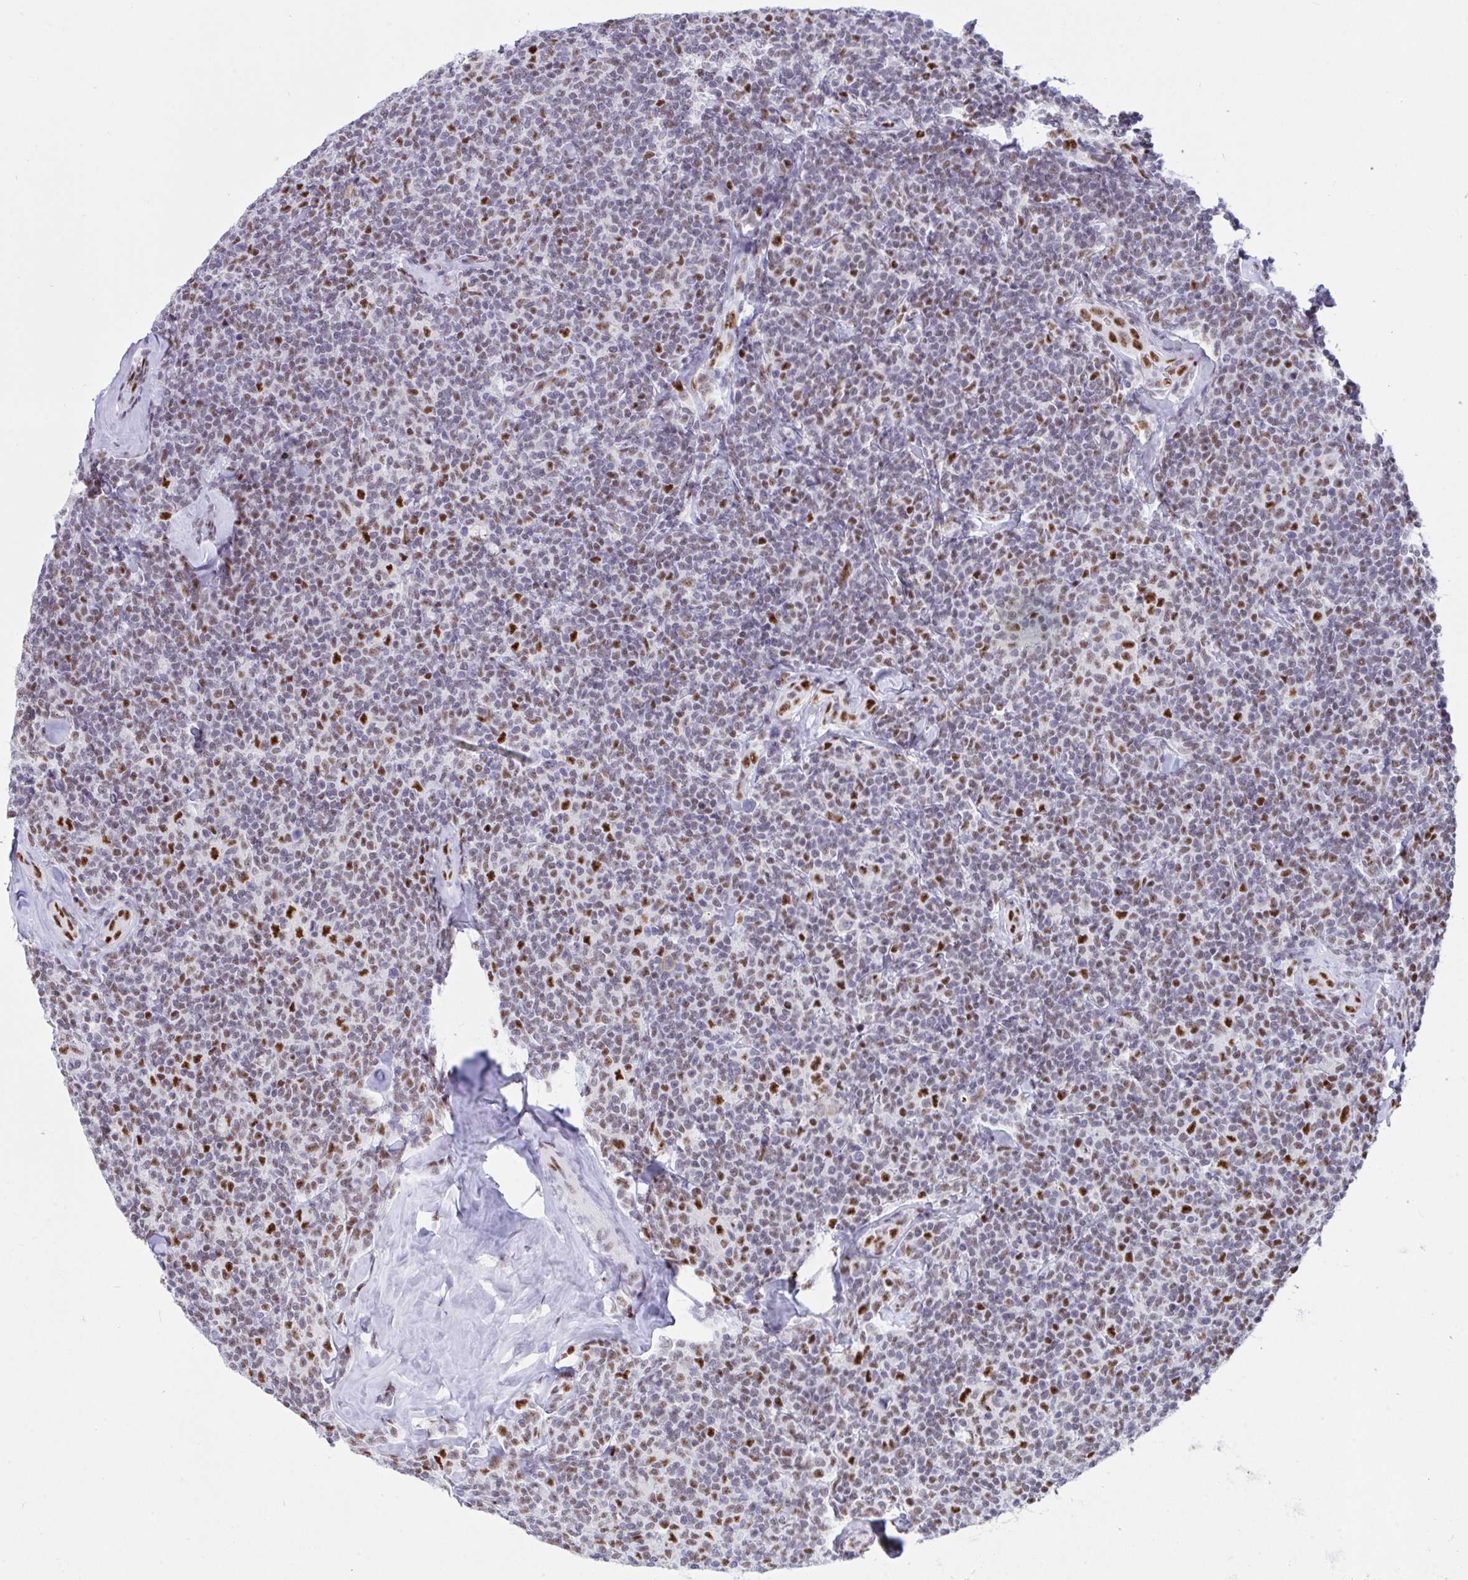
{"staining": {"intensity": "strong", "quantity": "<25%", "location": "nuclear"}, "tissue": "lymphoma", "cell_type": "Tumor cells", "image_type": "cancer", "snomed": [{"axis": "morphology", "description": "Malignant lymphoma, non-Hodgkin's type, Low grade"}, {"axis": "topography", "description": "Lymph node"}], "caption": "Immunohistochemistry micrograph of human lymphoma stained for a protein (brown), which reveals medium levels of strong nuclear expression in approximately <25% of tumor cells.", "gene": "IKZF2", "patient": {"sex": "female", "age": 56}}